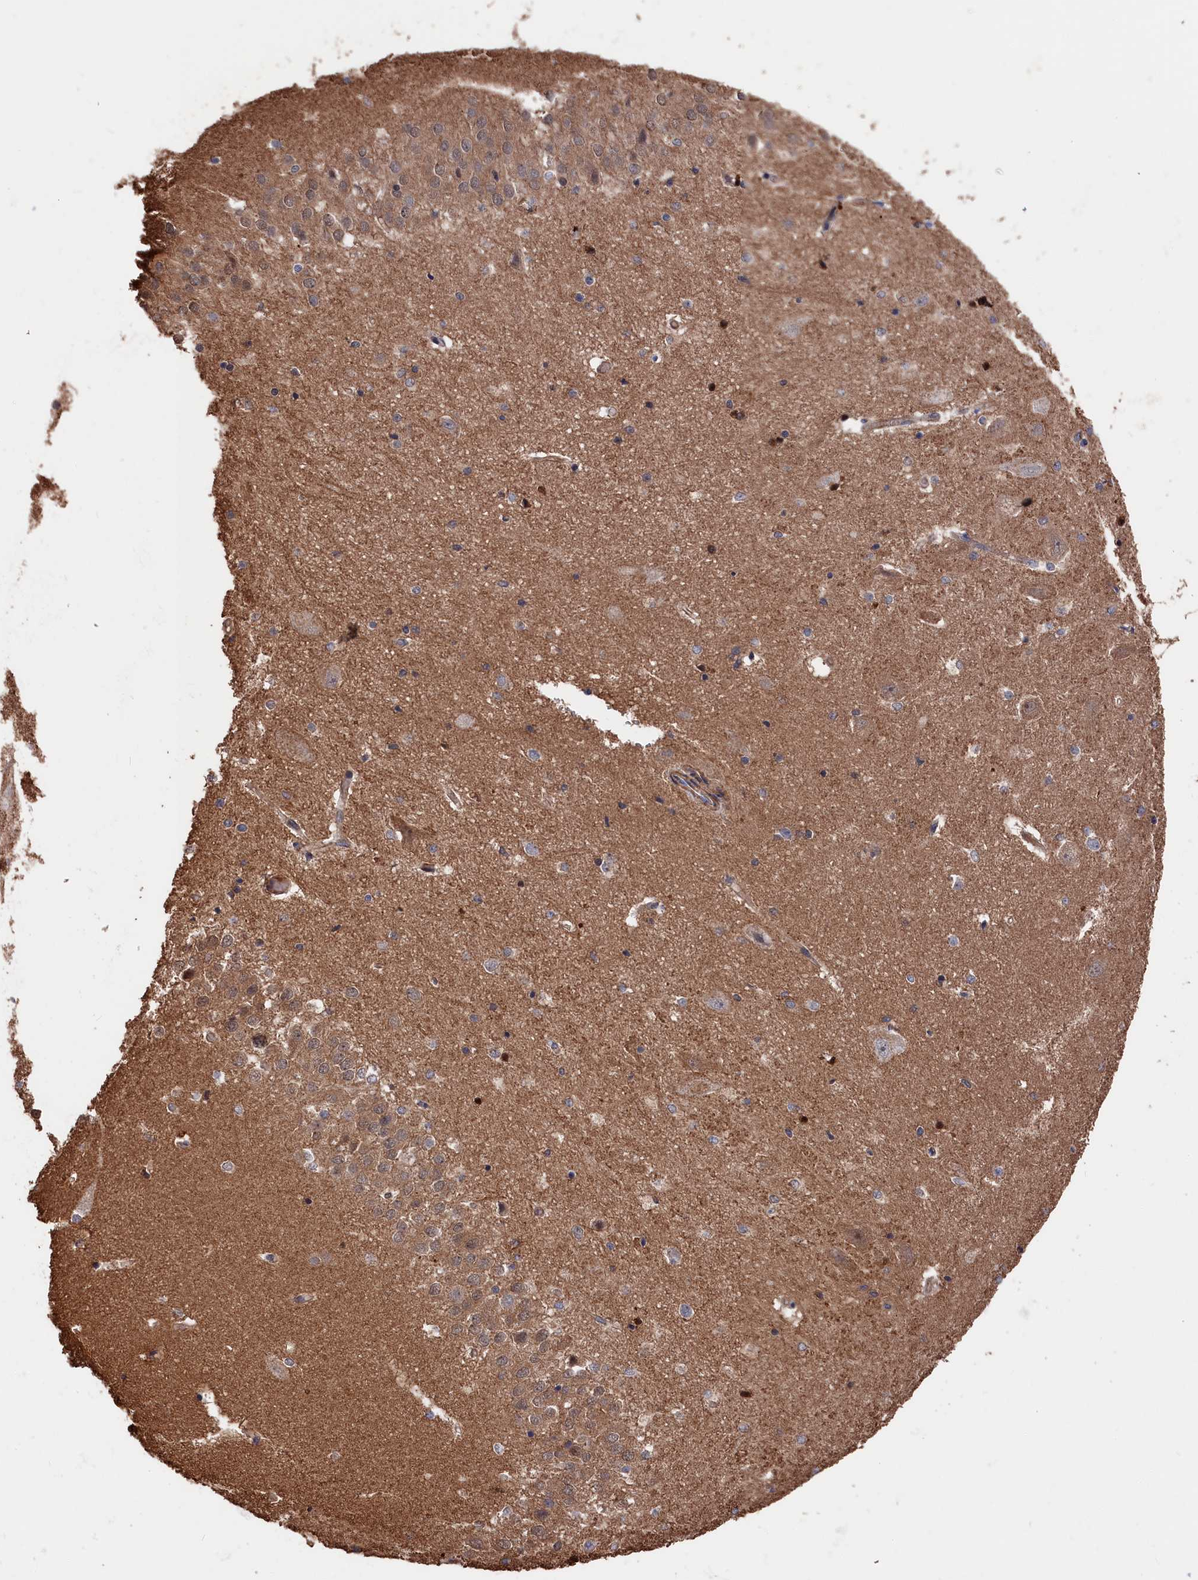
{"staining": {"intensity": "moderate", "quantity": "<25%", "location": "cytoplasmic/membranous"}, "tissue": "hippocampus", "cell_type": "Glial cells", "image_type": "normal", "snomed": [{"axis": "morphology", "description": "Normal tissue, NOS"}, {"axis": "topography", "description": "Hippocampus"}], "caption": "Protein positivity by IHC demonstrates moderate cytoplasmic/membranous expression in about <25% of glial cells in normal hippocampus. (Brightfield microscopy of DAB IHC at high magnification).", "gene": "RMI2", "patient": {"sex": "female", "age": 52}}